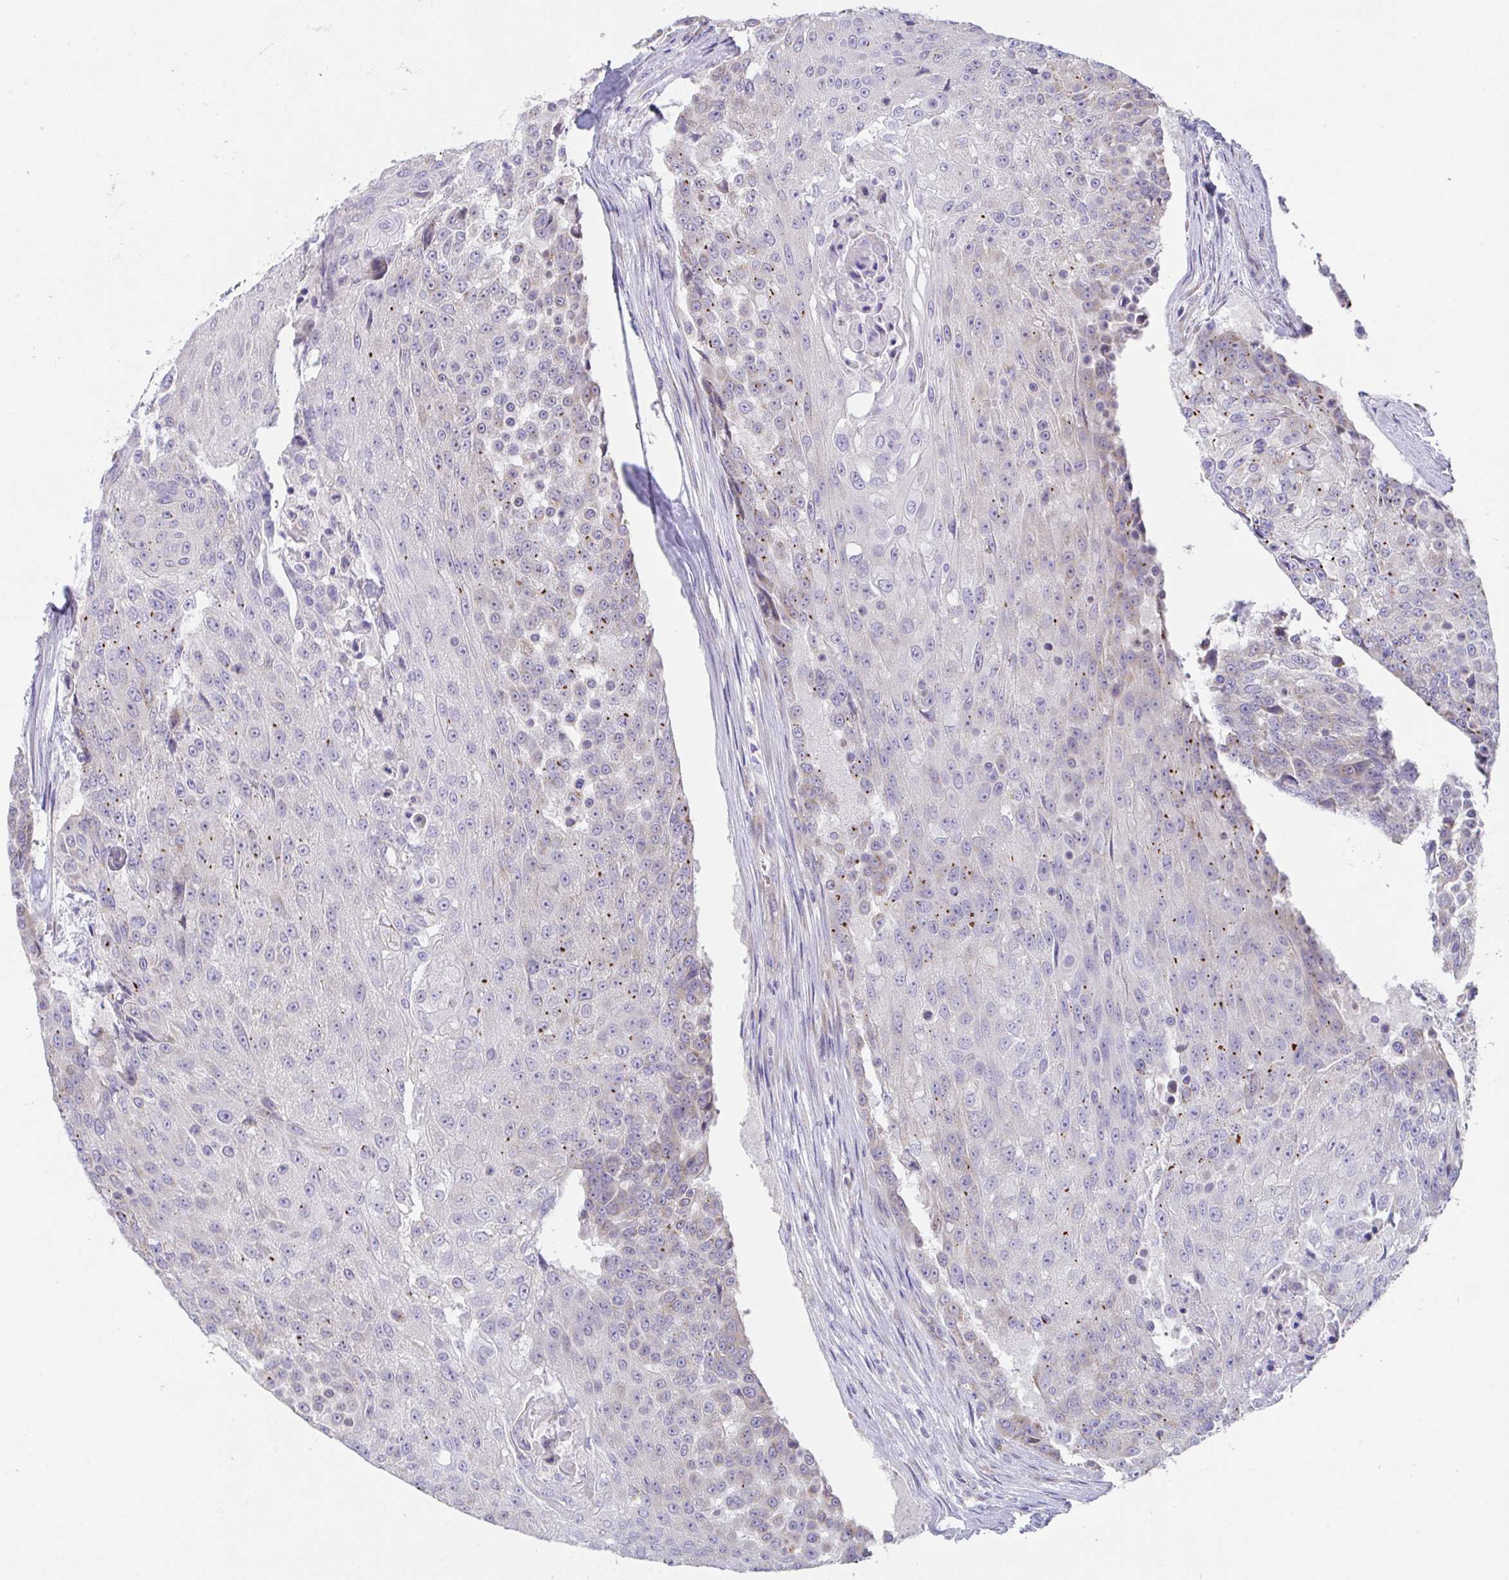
{"staining": {"intensity": "weak", "quantity": "<25%", "location": "cytoplasmic/membranous"}, "tissue": "urothelial cancer", "cell_type": "Tumor cells", "image_type": "cancer", "snomed": [{"axis": "morphology", "description": "Urothelial carcinoma, High grade"}, {"axis": "topography", "description": "Urinary bladder"}], "caption": "High magnification brightfield microscopy of urothelial cancer stained with DAB (brown) and counterstained with hematoxylin (blue): tumor cells show no significant expression. (DAB immunohistochemistry visualized using brightfield microscopy, high magnification).", "gene": "MIA3", "patient": {"sex": "female", "age": 63}}